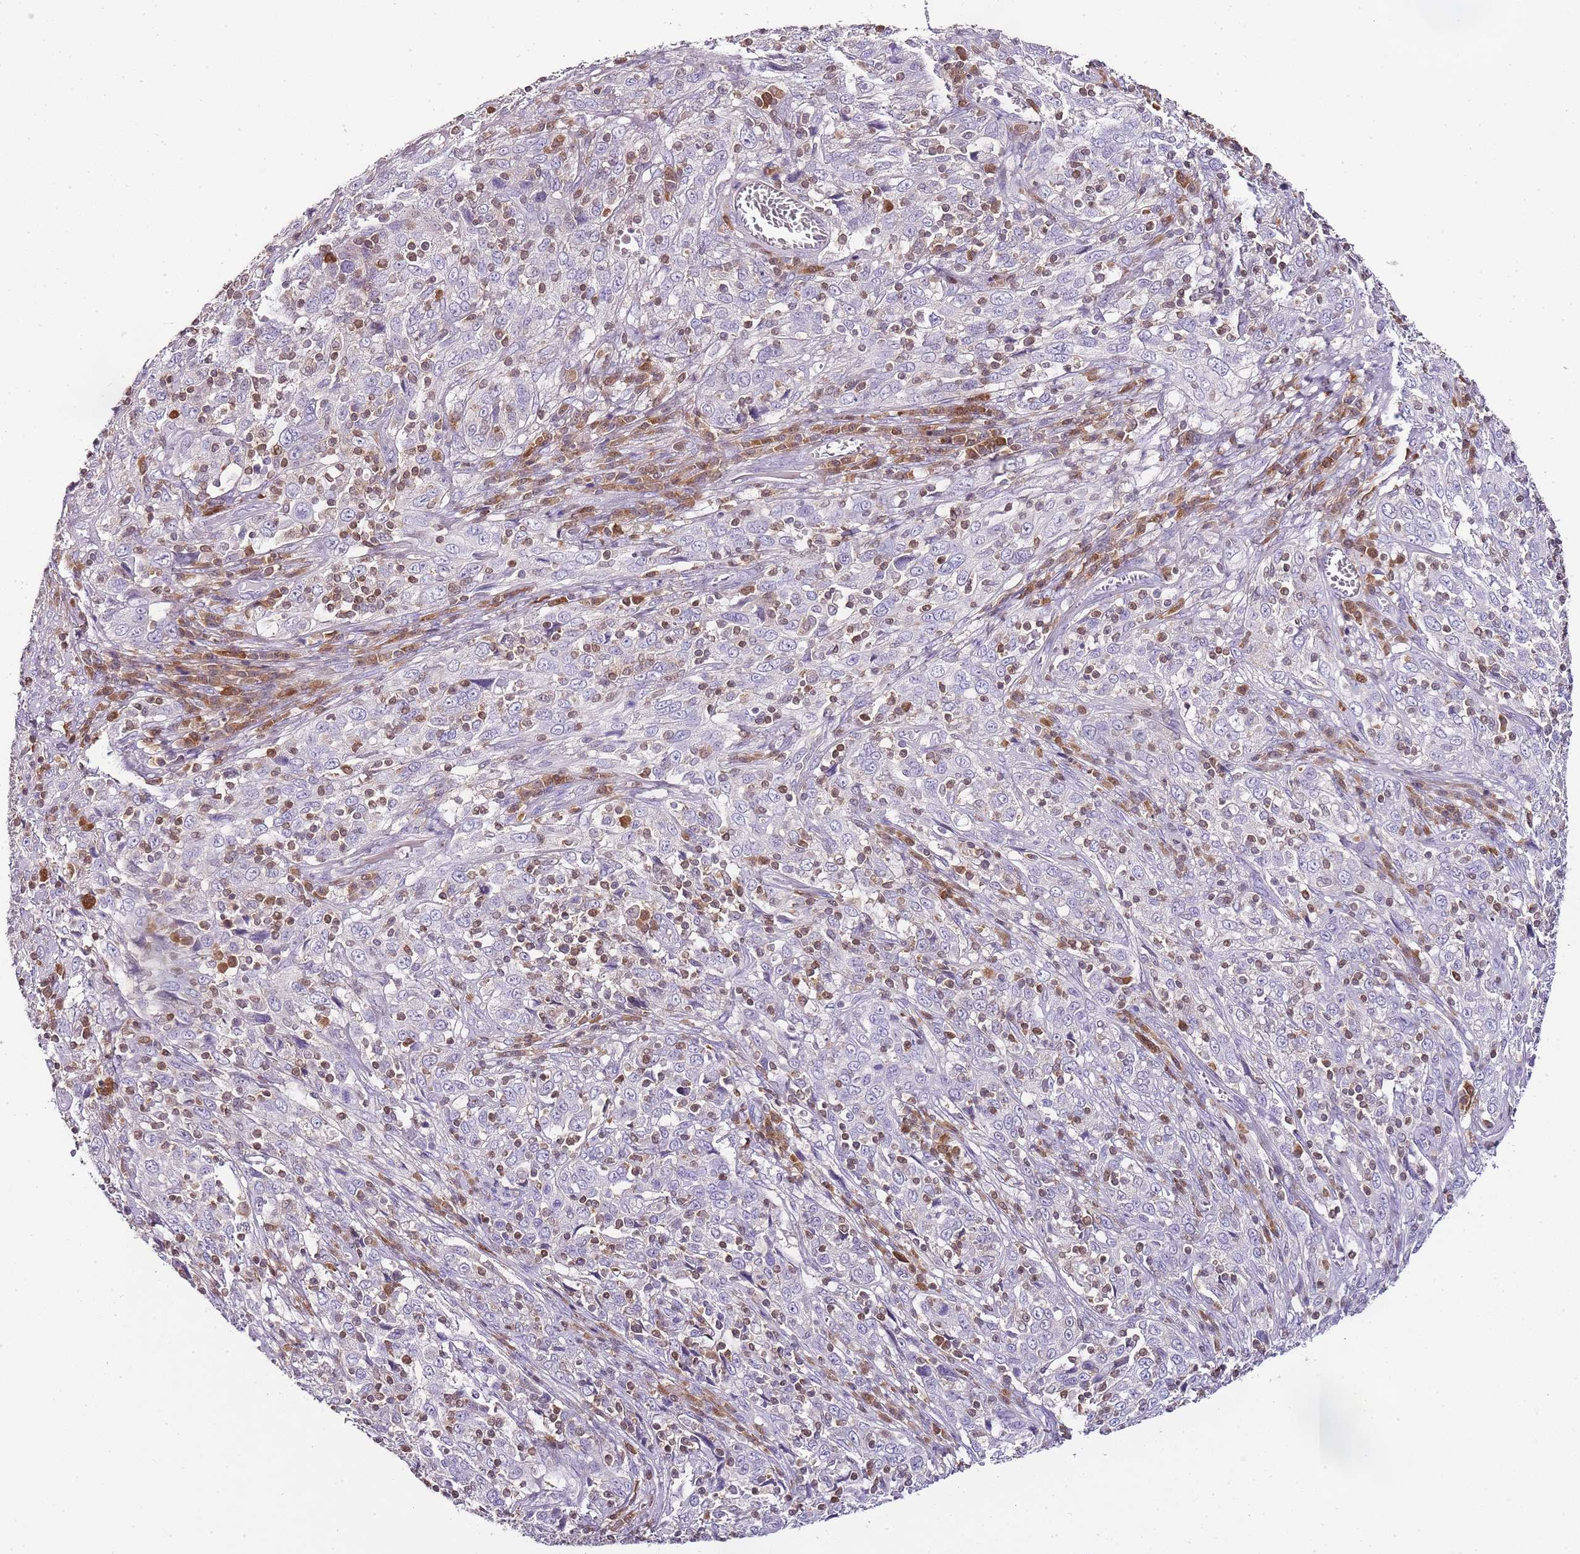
{"staining": {"intensity": "negative", "quantity": "none", "location": "none"}, "tissue": "cervical cancer", "cell_type": "Tumor cells", "image_type": "cancer", "snomed": [{"axis": "morphology", "description": "Squamous cell carcinoma, NOS"}, {"axis": "topography", "description": "Cervix"}], "caption": "Human cervical squamous cell carcinoma stained for a protein using IHC demonstrates no expression in tumor cells.", "gene": "ZBP1", "patient": {"sex": "female", "age": 46}}